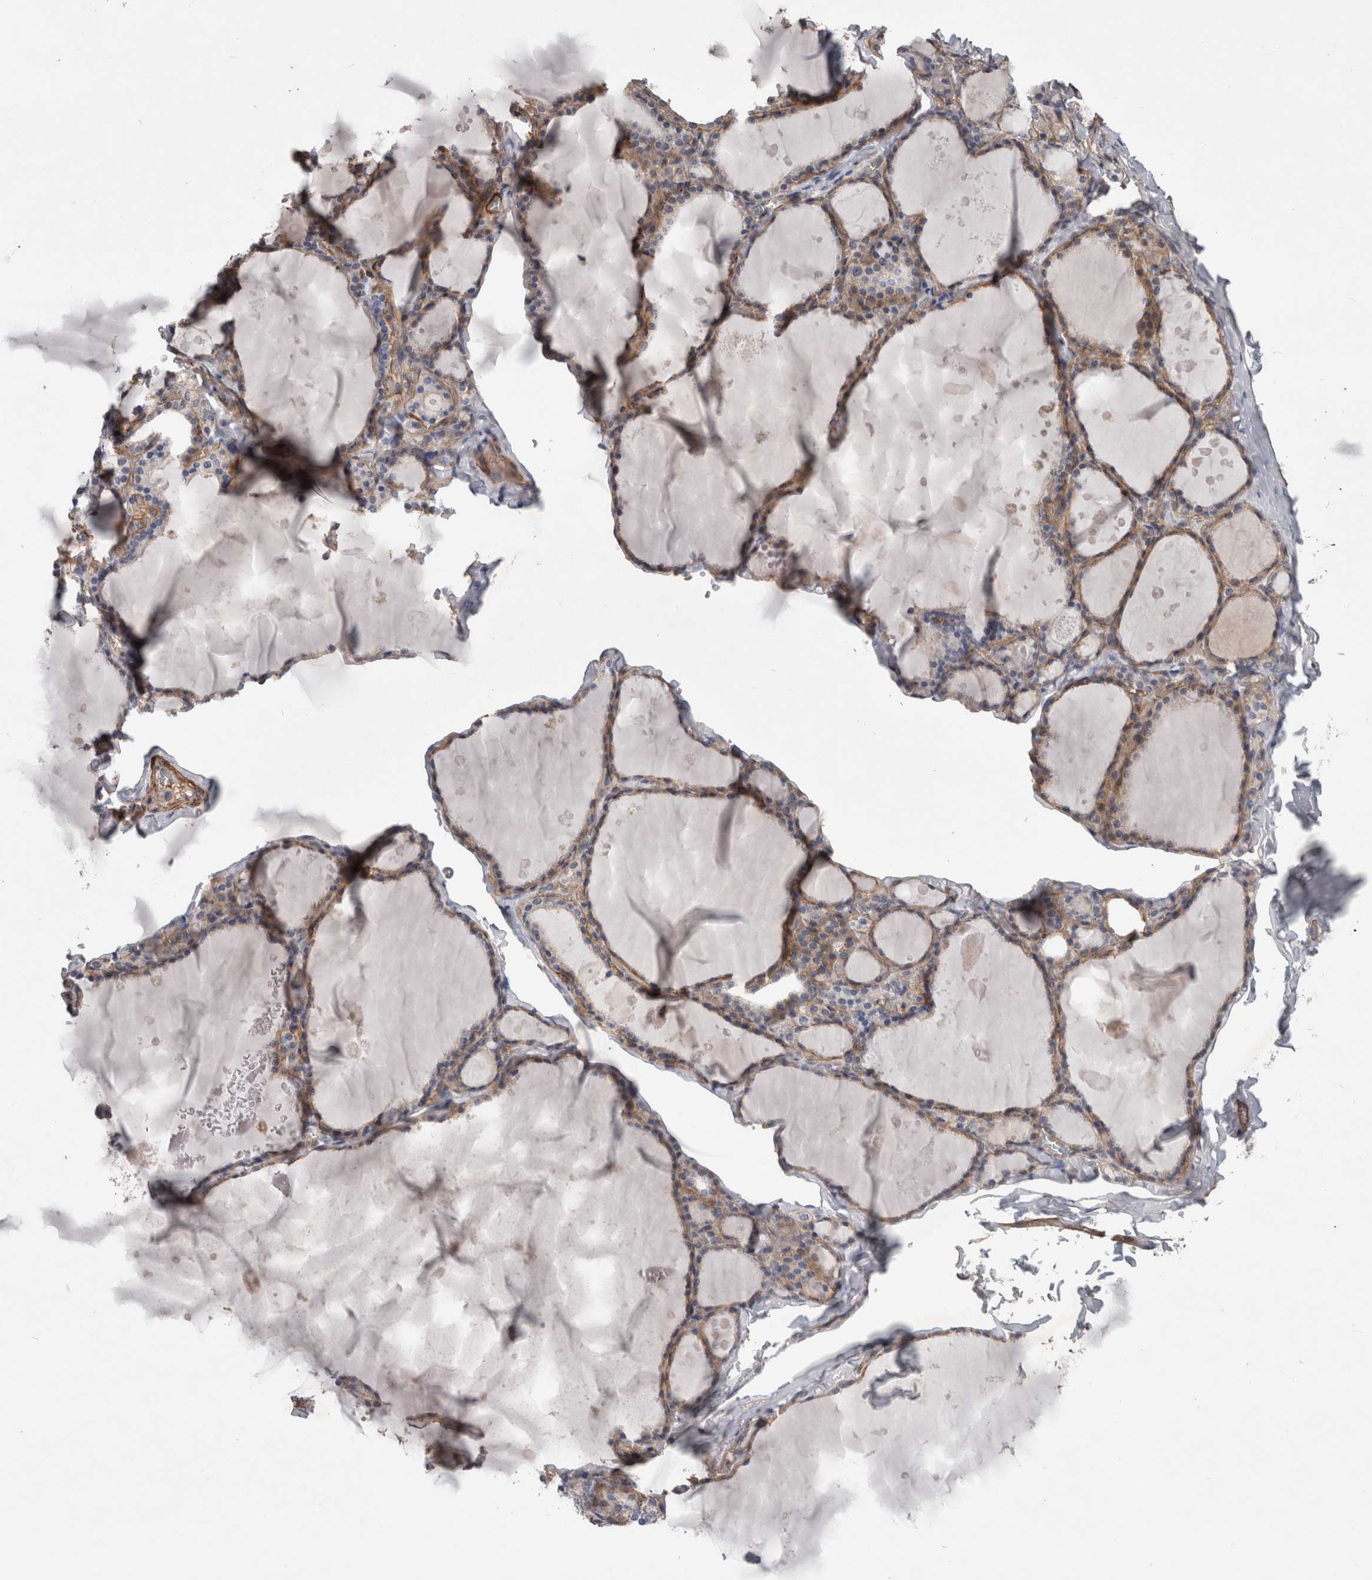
{"staining": {"intensity": "negative", "quantity": "none", "location": "none"}, "tissue": "thyroid gland", "cell_type": "Glandular cells", "image_type": "normal", "snomed": [{"axis": "morphology", "description": "Normal tissue, NOS"}, {"axis": "topography", "description": "Thyroid gland"}], "caption": "Protein analysis of unremarkable thyroid gland reveals no significant positivity in glandular cells.", "gene": "BCAM", "patient": {"sex": "male", "age": 56}}